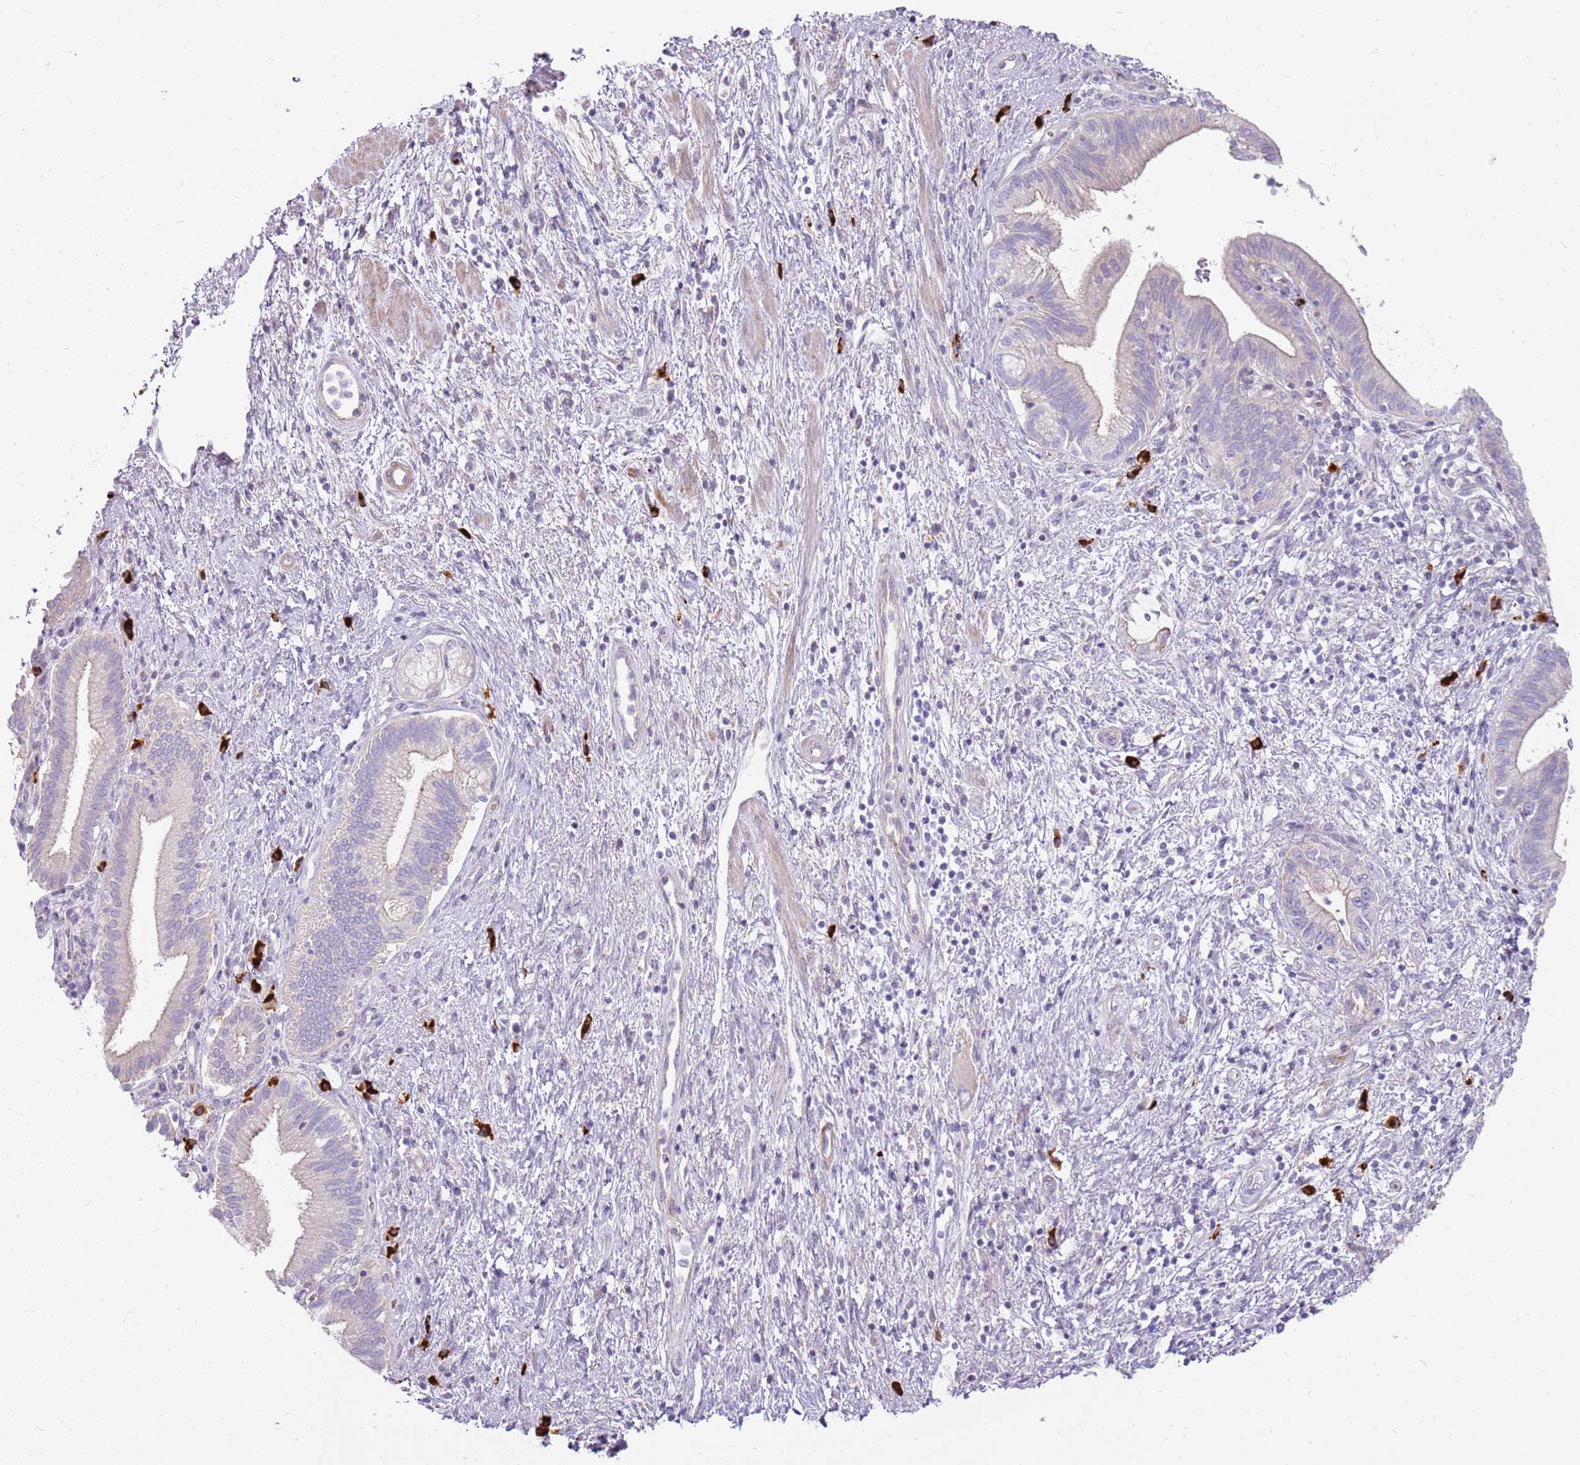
{"staining": {"intensity": "negative", "quantity": "none", "location": "none"}, "tissue": "pancreatic cancer", "cell_type": "Tumor cells", "image_type": "cancer", "snomed": [{"axis": "morphology", "description": "Adenocarcinoma, NOS"}, {"axis": "topography", "description": "Pancreas"}], "caption": "The micrograph reveals no staining of tumor cells in adenocarcinoma (pancreatic).", "gene": "MCUB", "patient": {"sex": "female", "age": 73}}